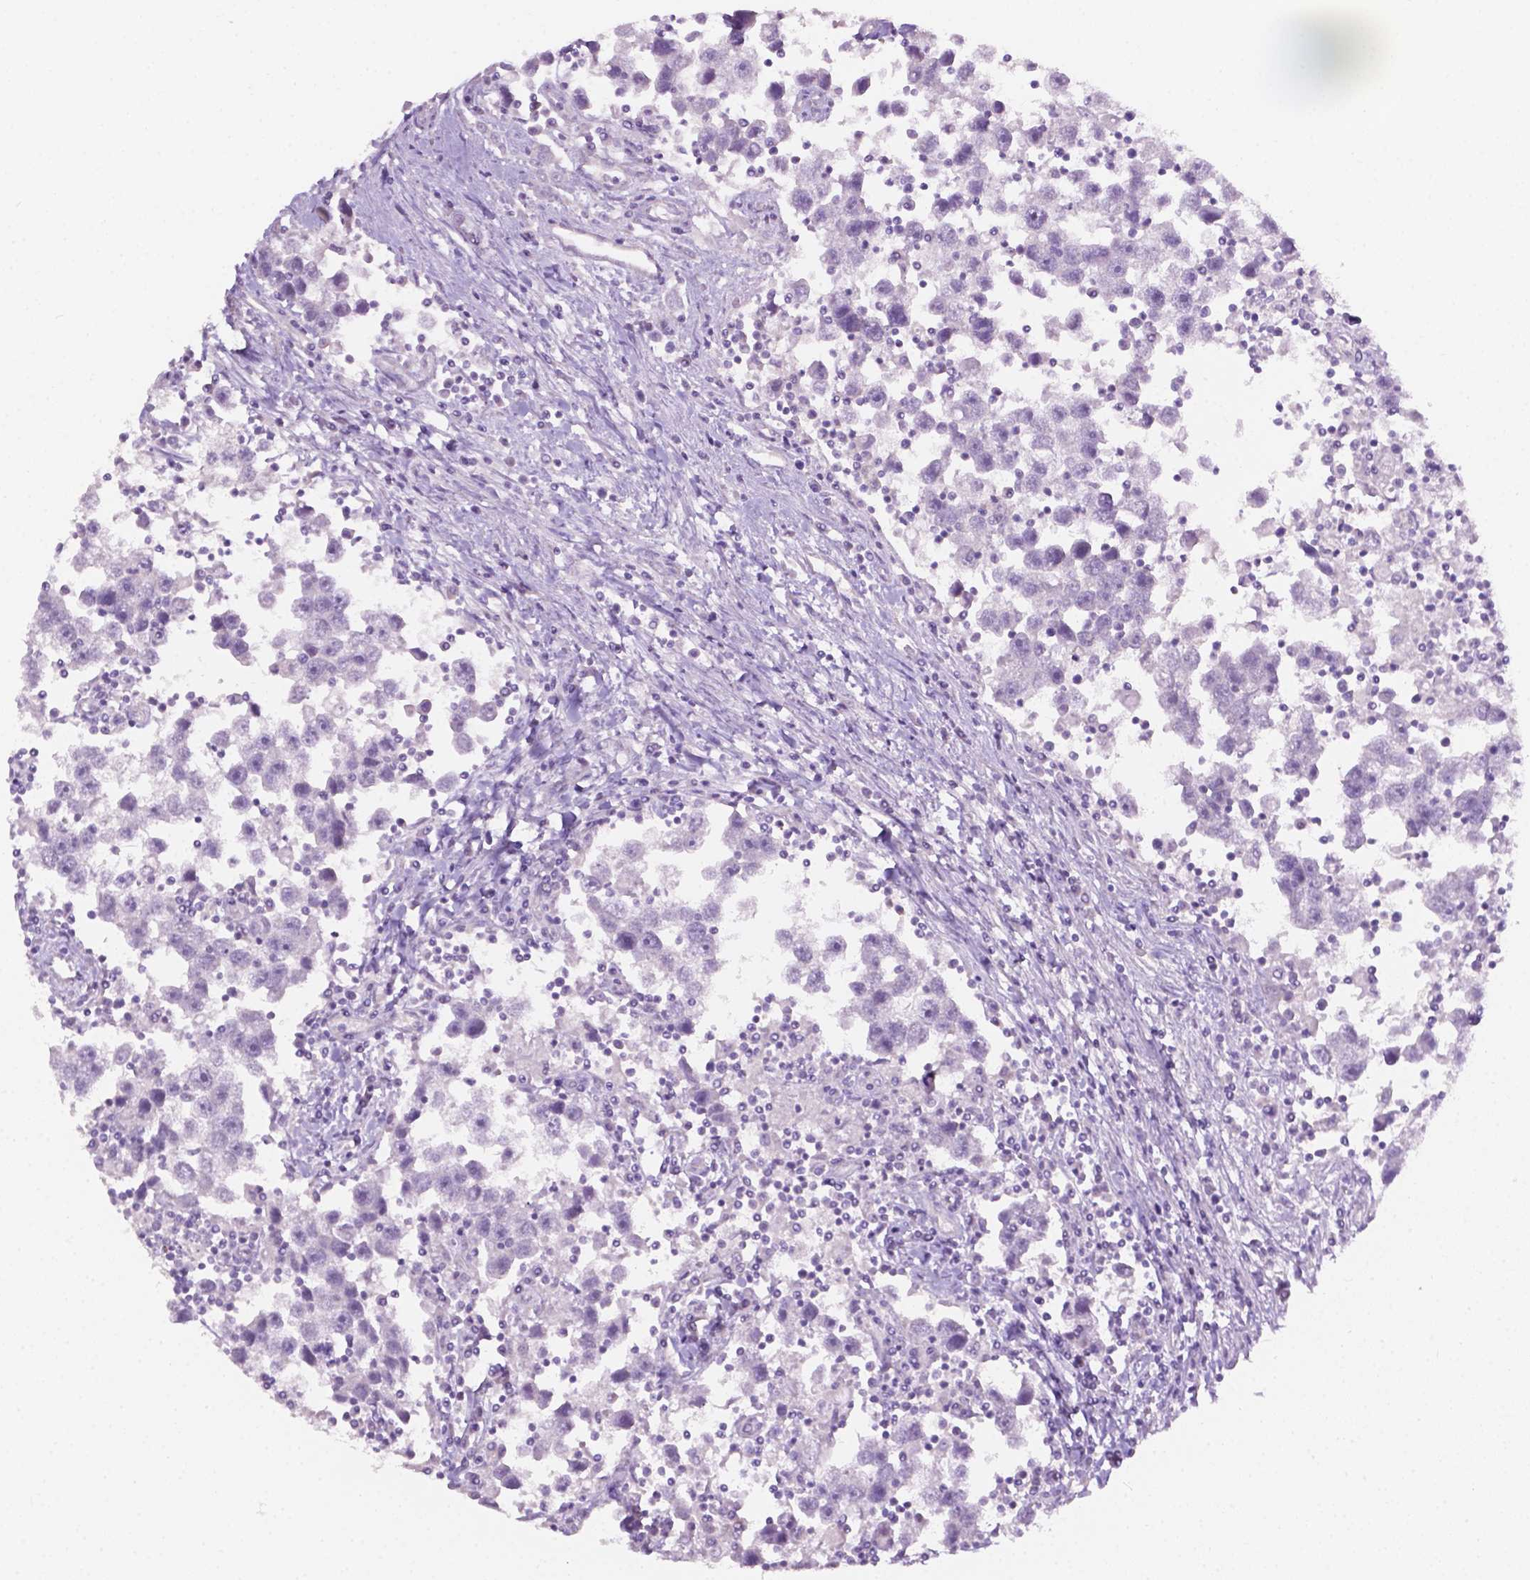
{"staining": {"intensity": "negative", "quantity": "none", "location": "none"}, "tissue": "testis cancer", "cell_type": "Tumor cells", "image_type": "cancer", "snomed": [{"axis": "morphology", "description": "Seminoma, NOS"}, {"axis": "topography", "description": "Testis"}], "caption": "DAB (3,3'-diaminobenzidine) immunohistochemical staining of human testis cancer (seminoma) reveals no significant staining in tumor cells.", "gene": "EGFR", "patient": {"sex": "male", "age": 30}}